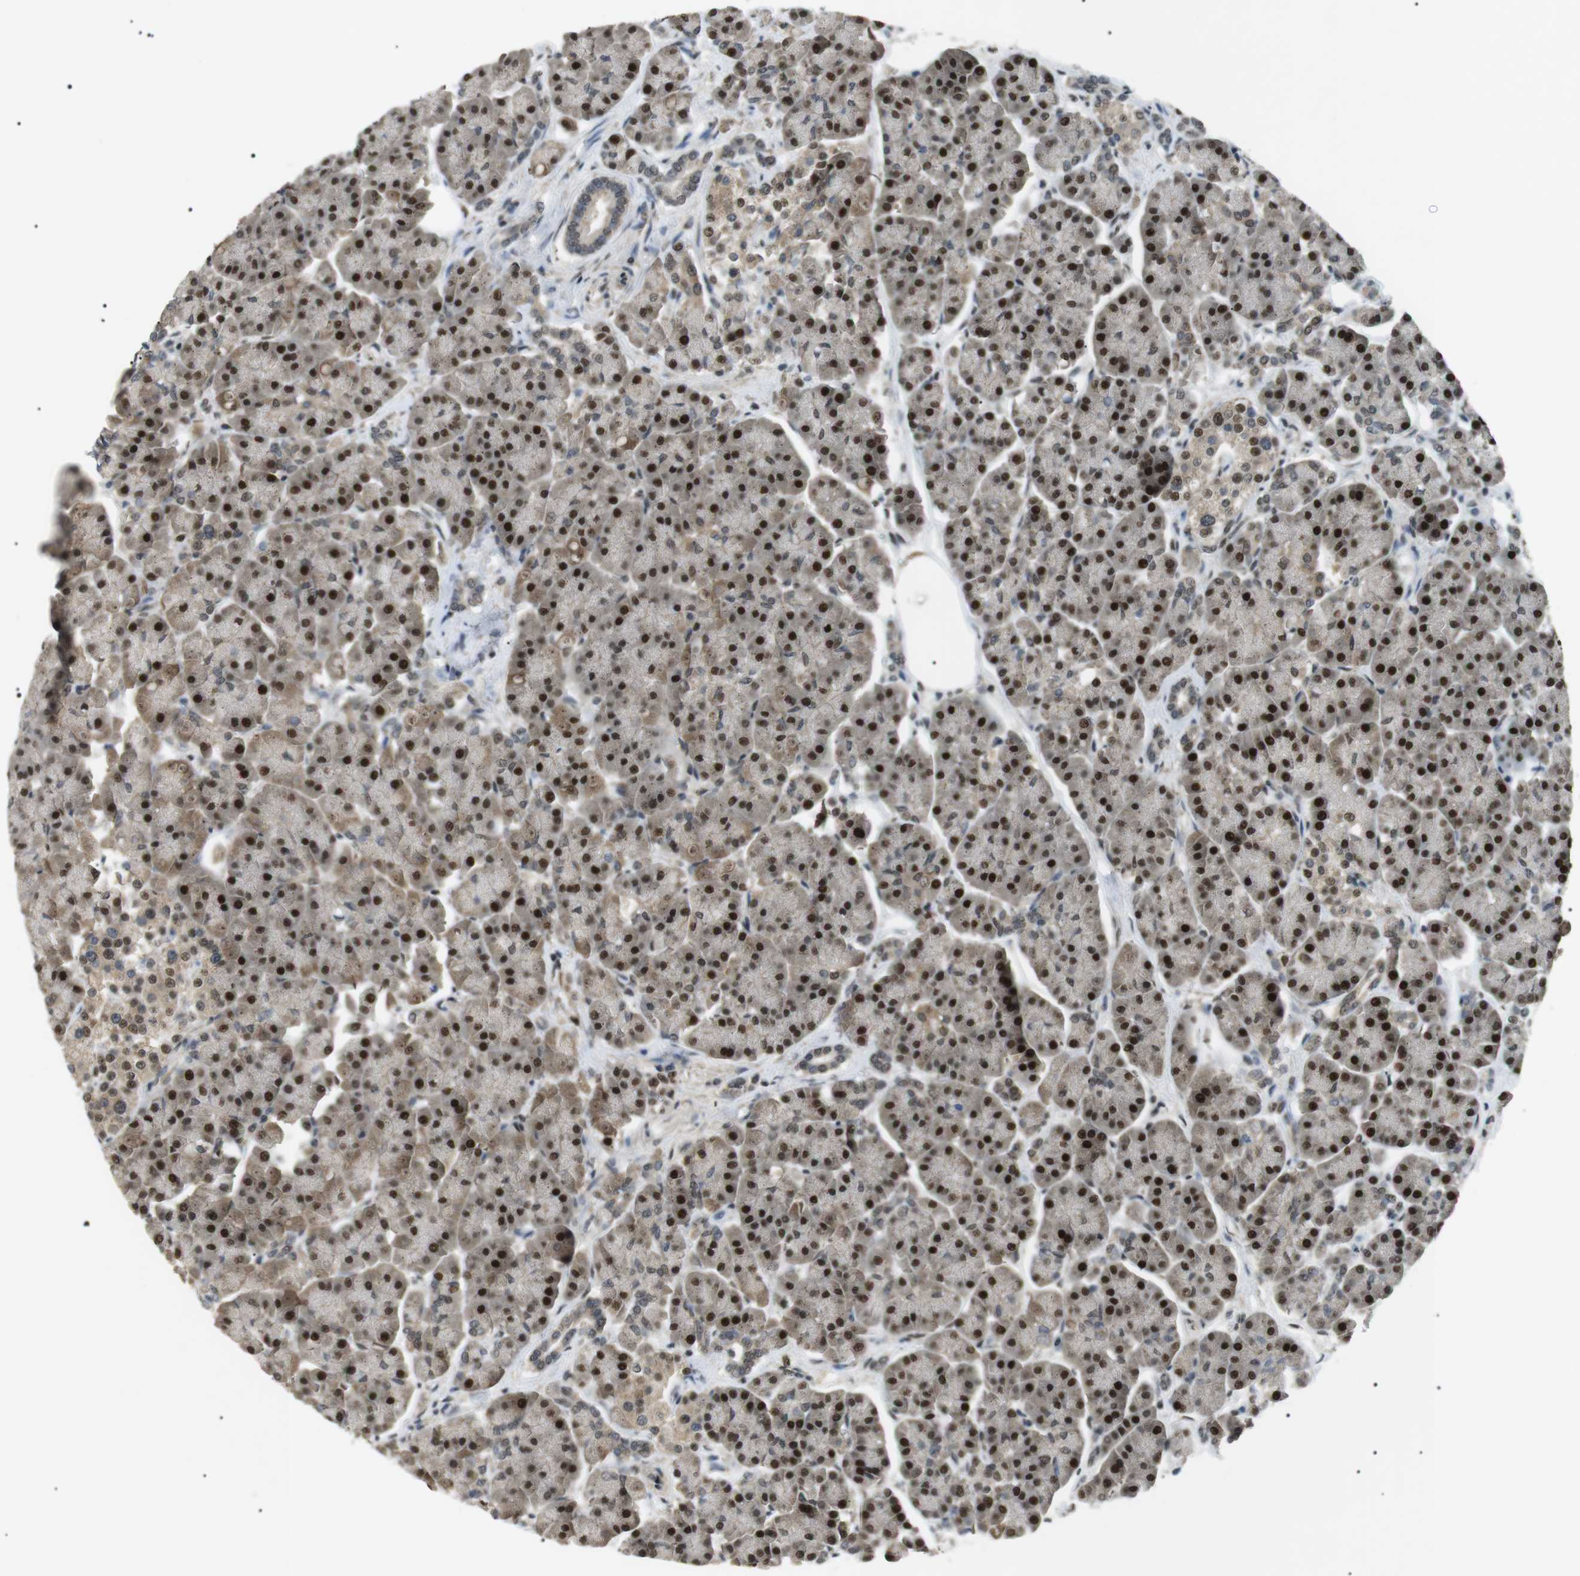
{"staining": {"intensity": "strong", "quantity": ">75%", "location": "nuclear"}, "tissue": "pancreas", "cell_type": "Exocrine glandular cells", "image_type": "normal", "snomed": [{"axis": "morphology", "description": "Normal tissue, NOS"}, {"axis": "topography", "description": "Pancreas"}], "caption": "A brown stain shows strong nuclear staining of a protein in exocrine glandular cells of benign pancreas.", "gene": "ORAI3", "patient": {"sex": "female", "age": 70}}